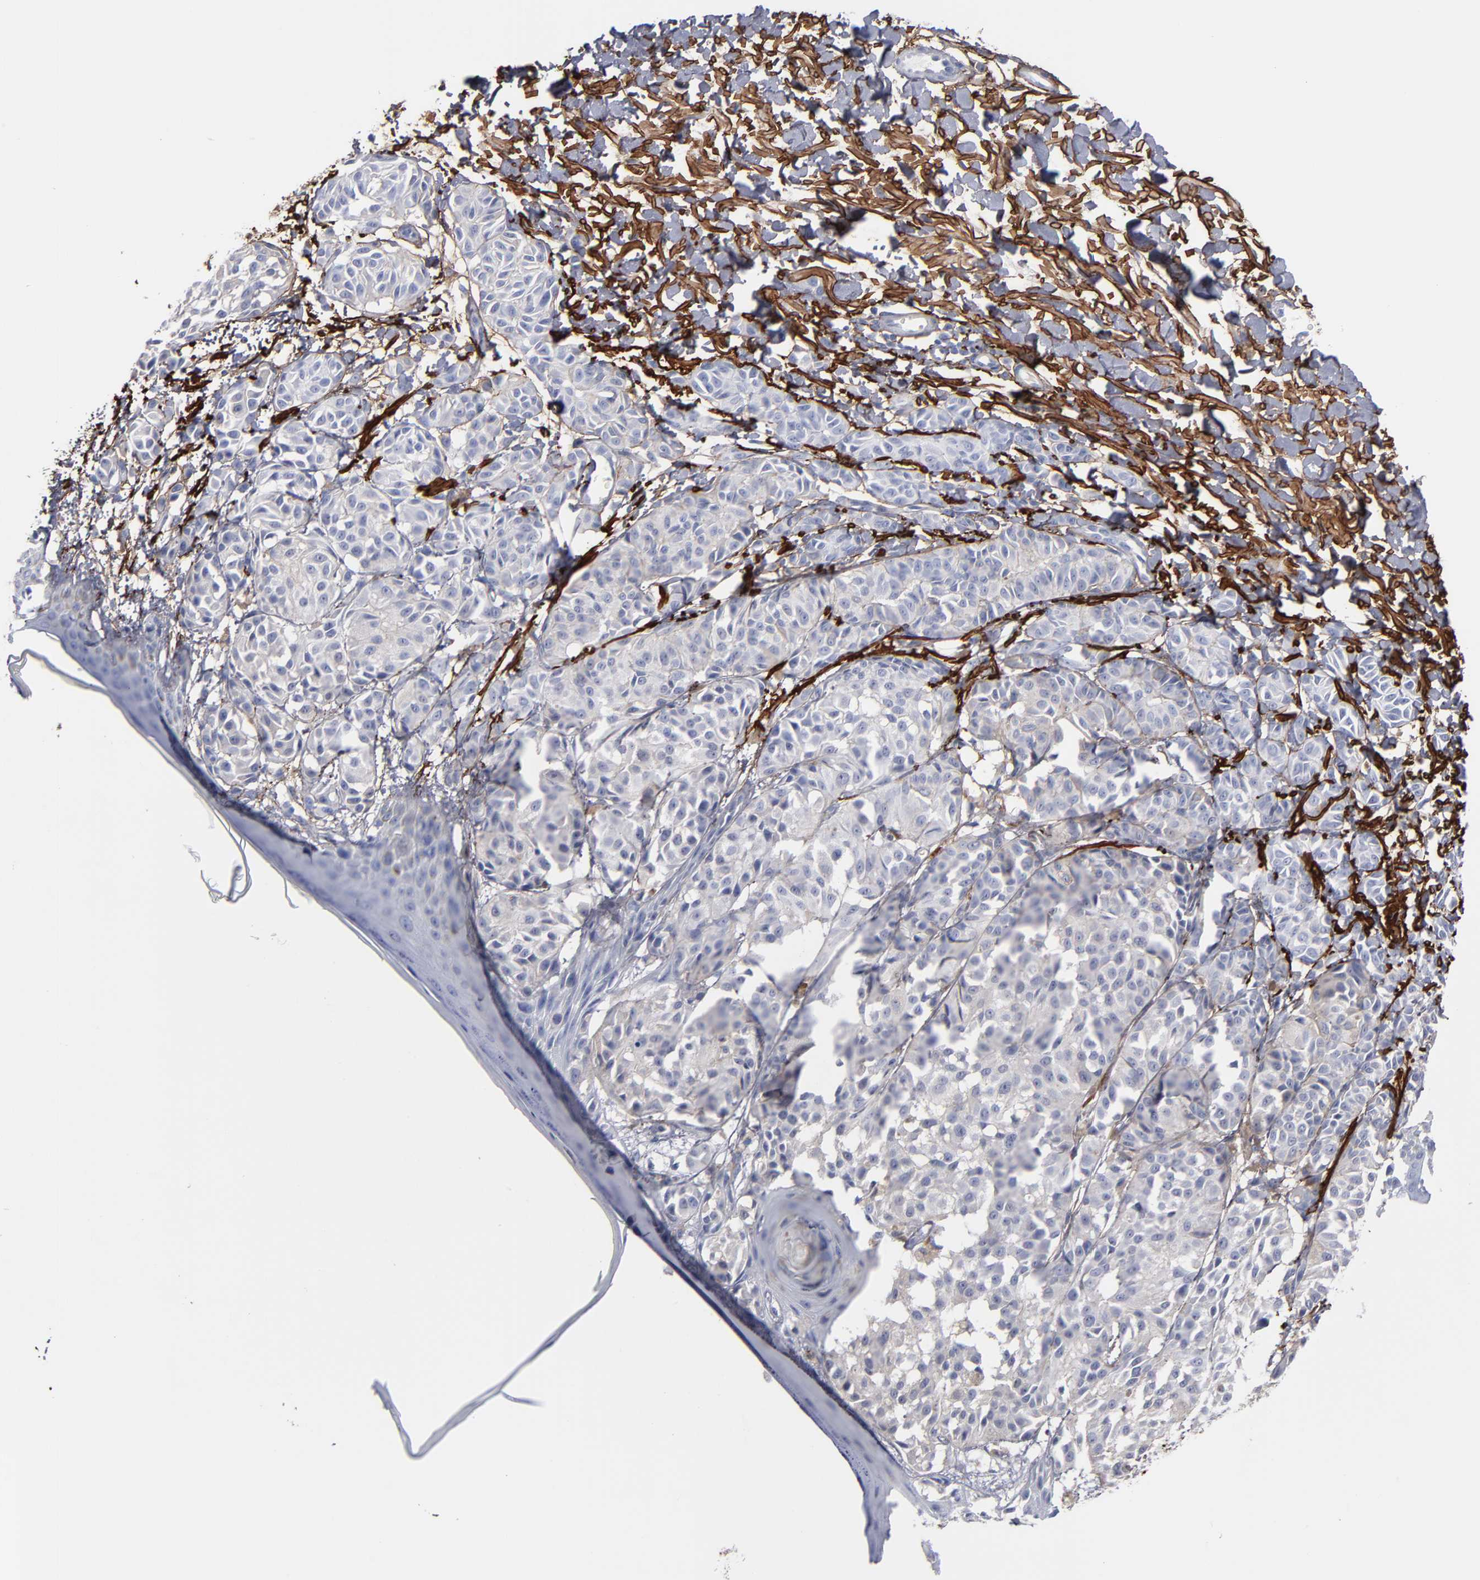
{"staining": {"intensity": "negative", "quantity": "none", "location": "none"}, "tissue": "melanoma", "cell_type": "Tumor cells", "image_type": "cancer", "snomed": [{"axis": "morphology", "description": "Malignant melanoma, NOS"}, {"axis": "topography", "description": "Skin"}], "caption": "Protein analysis of malignant melanoma exhibits no significant positivity in tumor cells. The staining was performed using DAB (3,3'-diaminobenzidine) to visualize the protein expression in brown, while the nuclei were stained in blue with hematoxylin (Magnification: 20x).", "gene": "EMILIN1", "patient": {"sex": "male", "age": 76}}